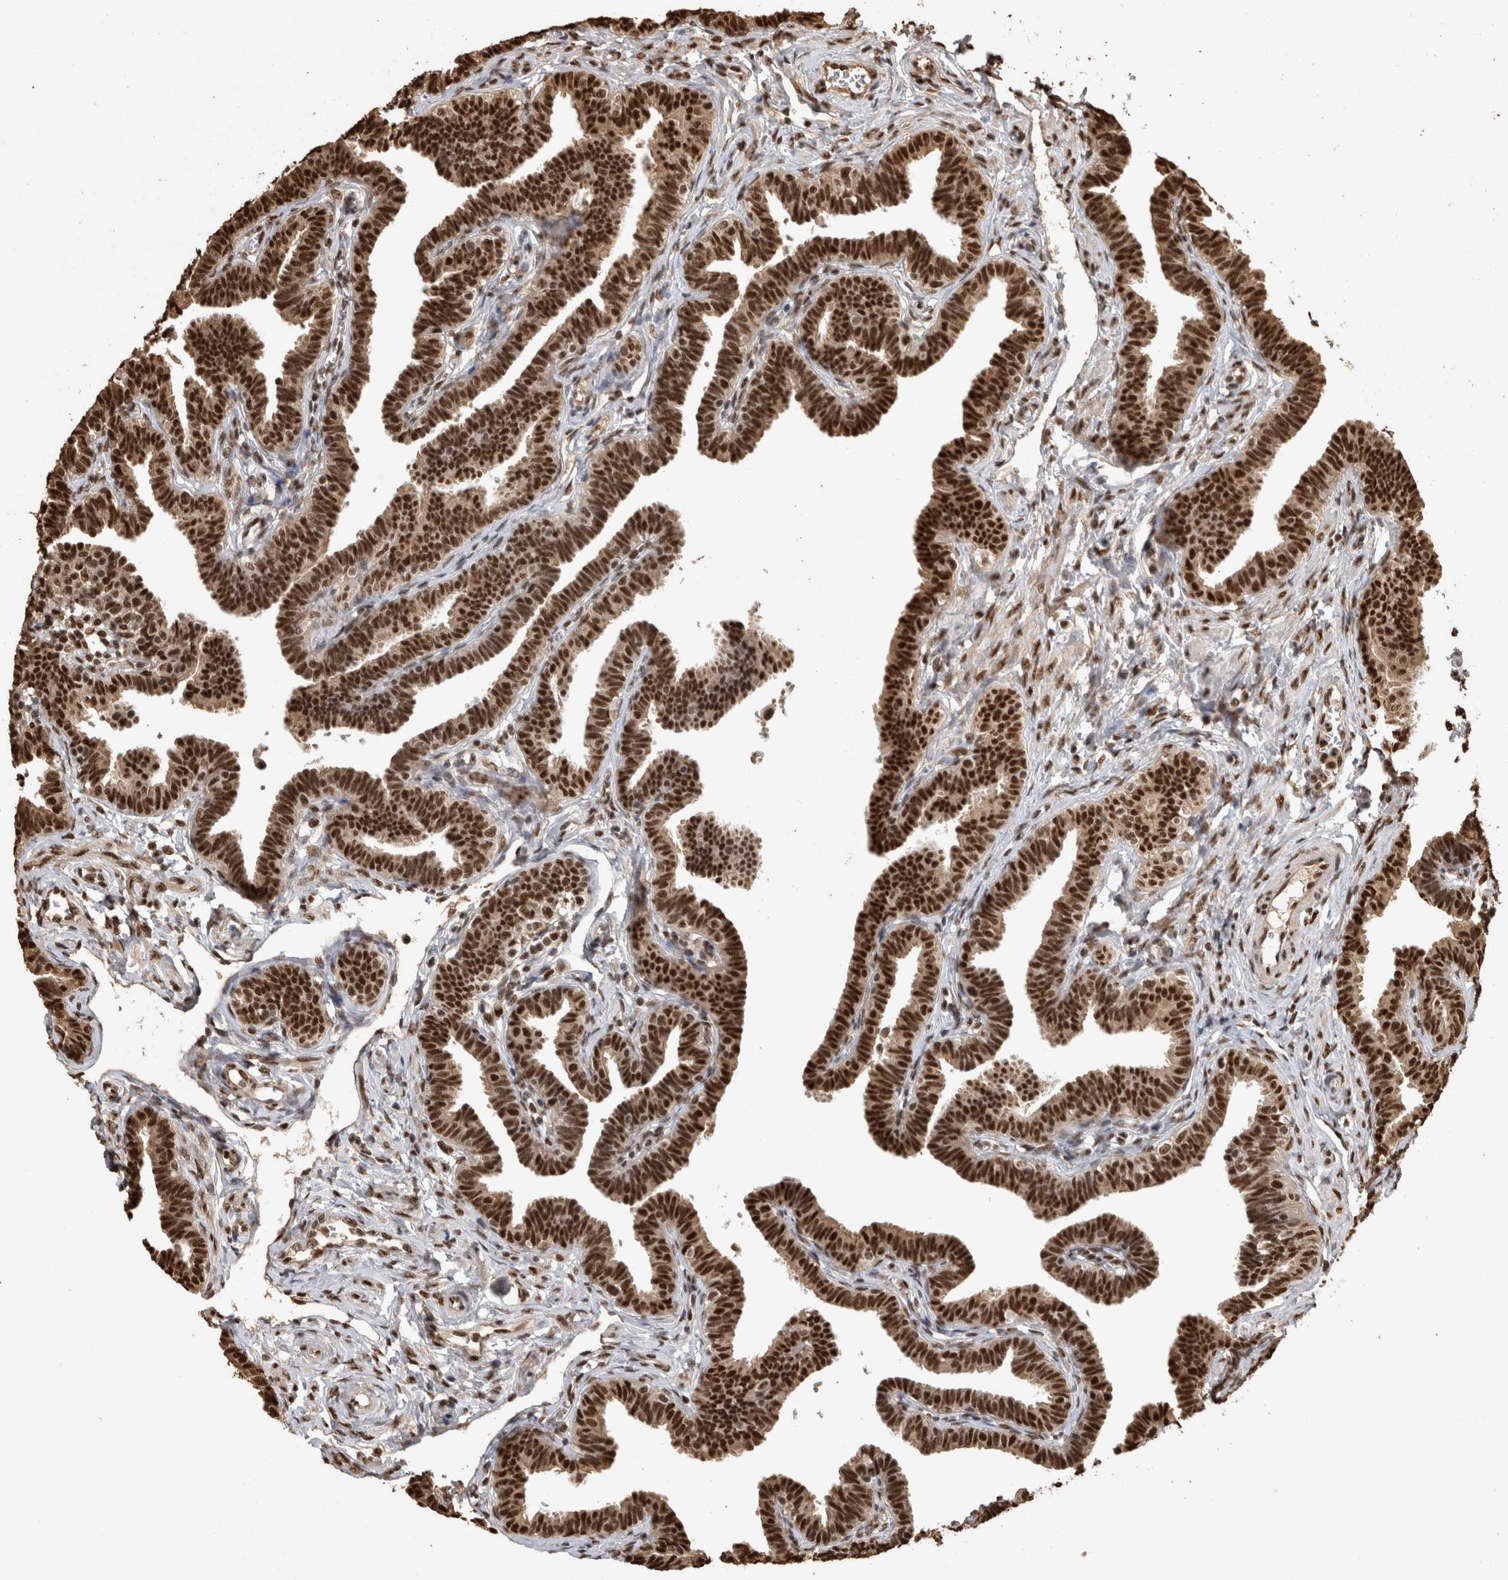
{"staining": {"intensity": "strong", "quantity": ">75%", "location": "nuclear"}, "tissue": "fallopian tube", "cell_type": "Glandular cells", "image_type": "normal", "snomed": [{"axis": "morphology", "description": "Normal tissue, NOS"}, {"axis": "topography", "description": "Fallopian tube"}, {"axis": "topography", "description": "Ovary"}], "caption": "Immunohistochemical staining of benign human fallopian tube exhibits >75% levels of strong nuclear protein positivity in approximately >75% of glandular cells.", "gene": "RAD50", "patient": {"sex": "female", "age": 23}}